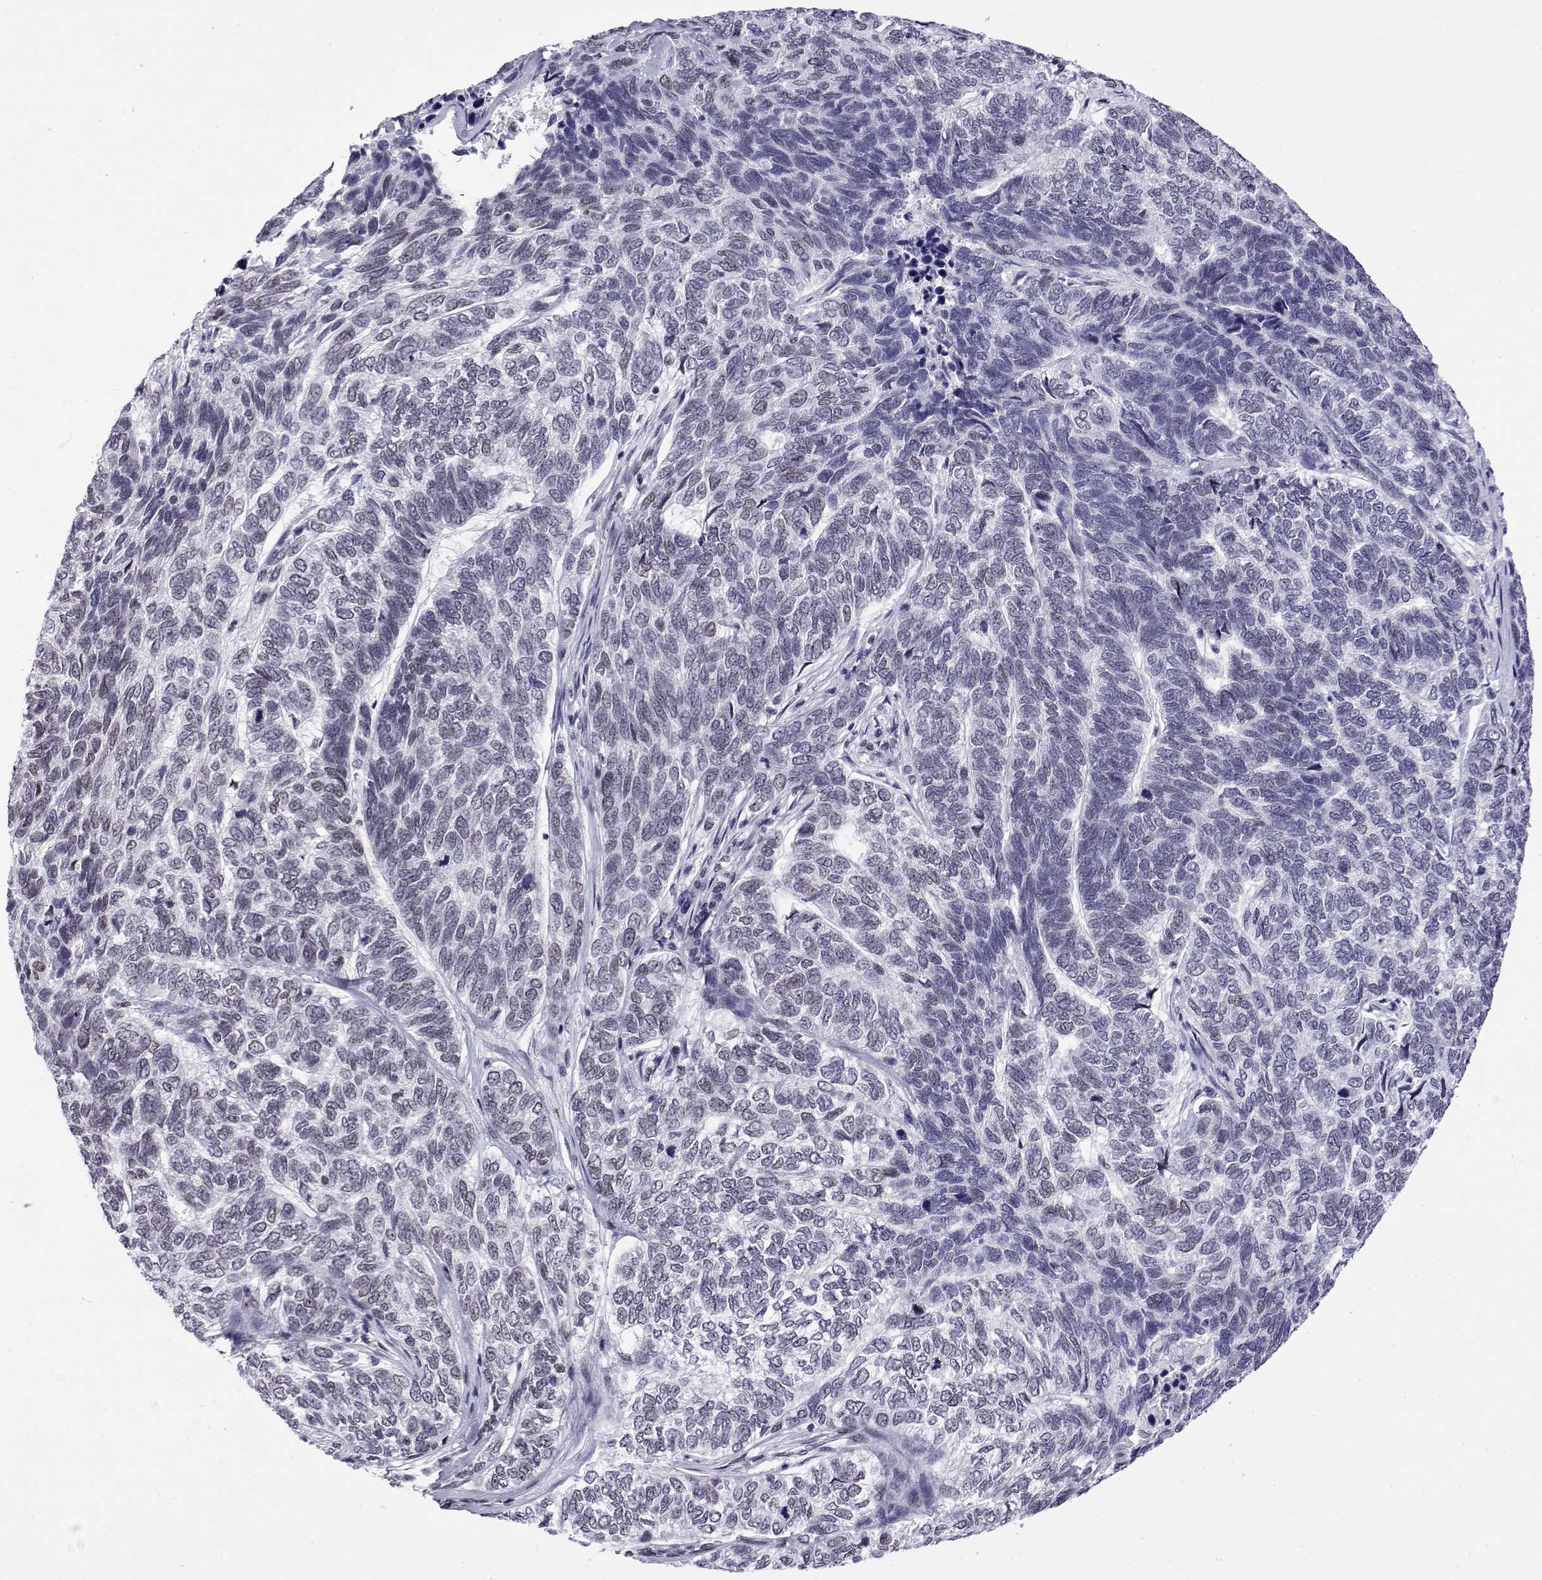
{"staining": {"intensity": "negative", "quantity": "none", "location": "none"}, "tissue": "skin cancer", "cell_type": "Tumor cells", "image_type": "cancer", "snomed": [{"axis": "morphology", "description": "Basal cell carcinoma"}, {"axis": "topography", "description": "Skin"}], "caption": "Immunohistochemistry histopathology image of human skin cancer stained for a protein (brown), which shows no expression in tumor cells.", "gene": "POLDIP3", "patient": {"sex": "female", "age": 65}}